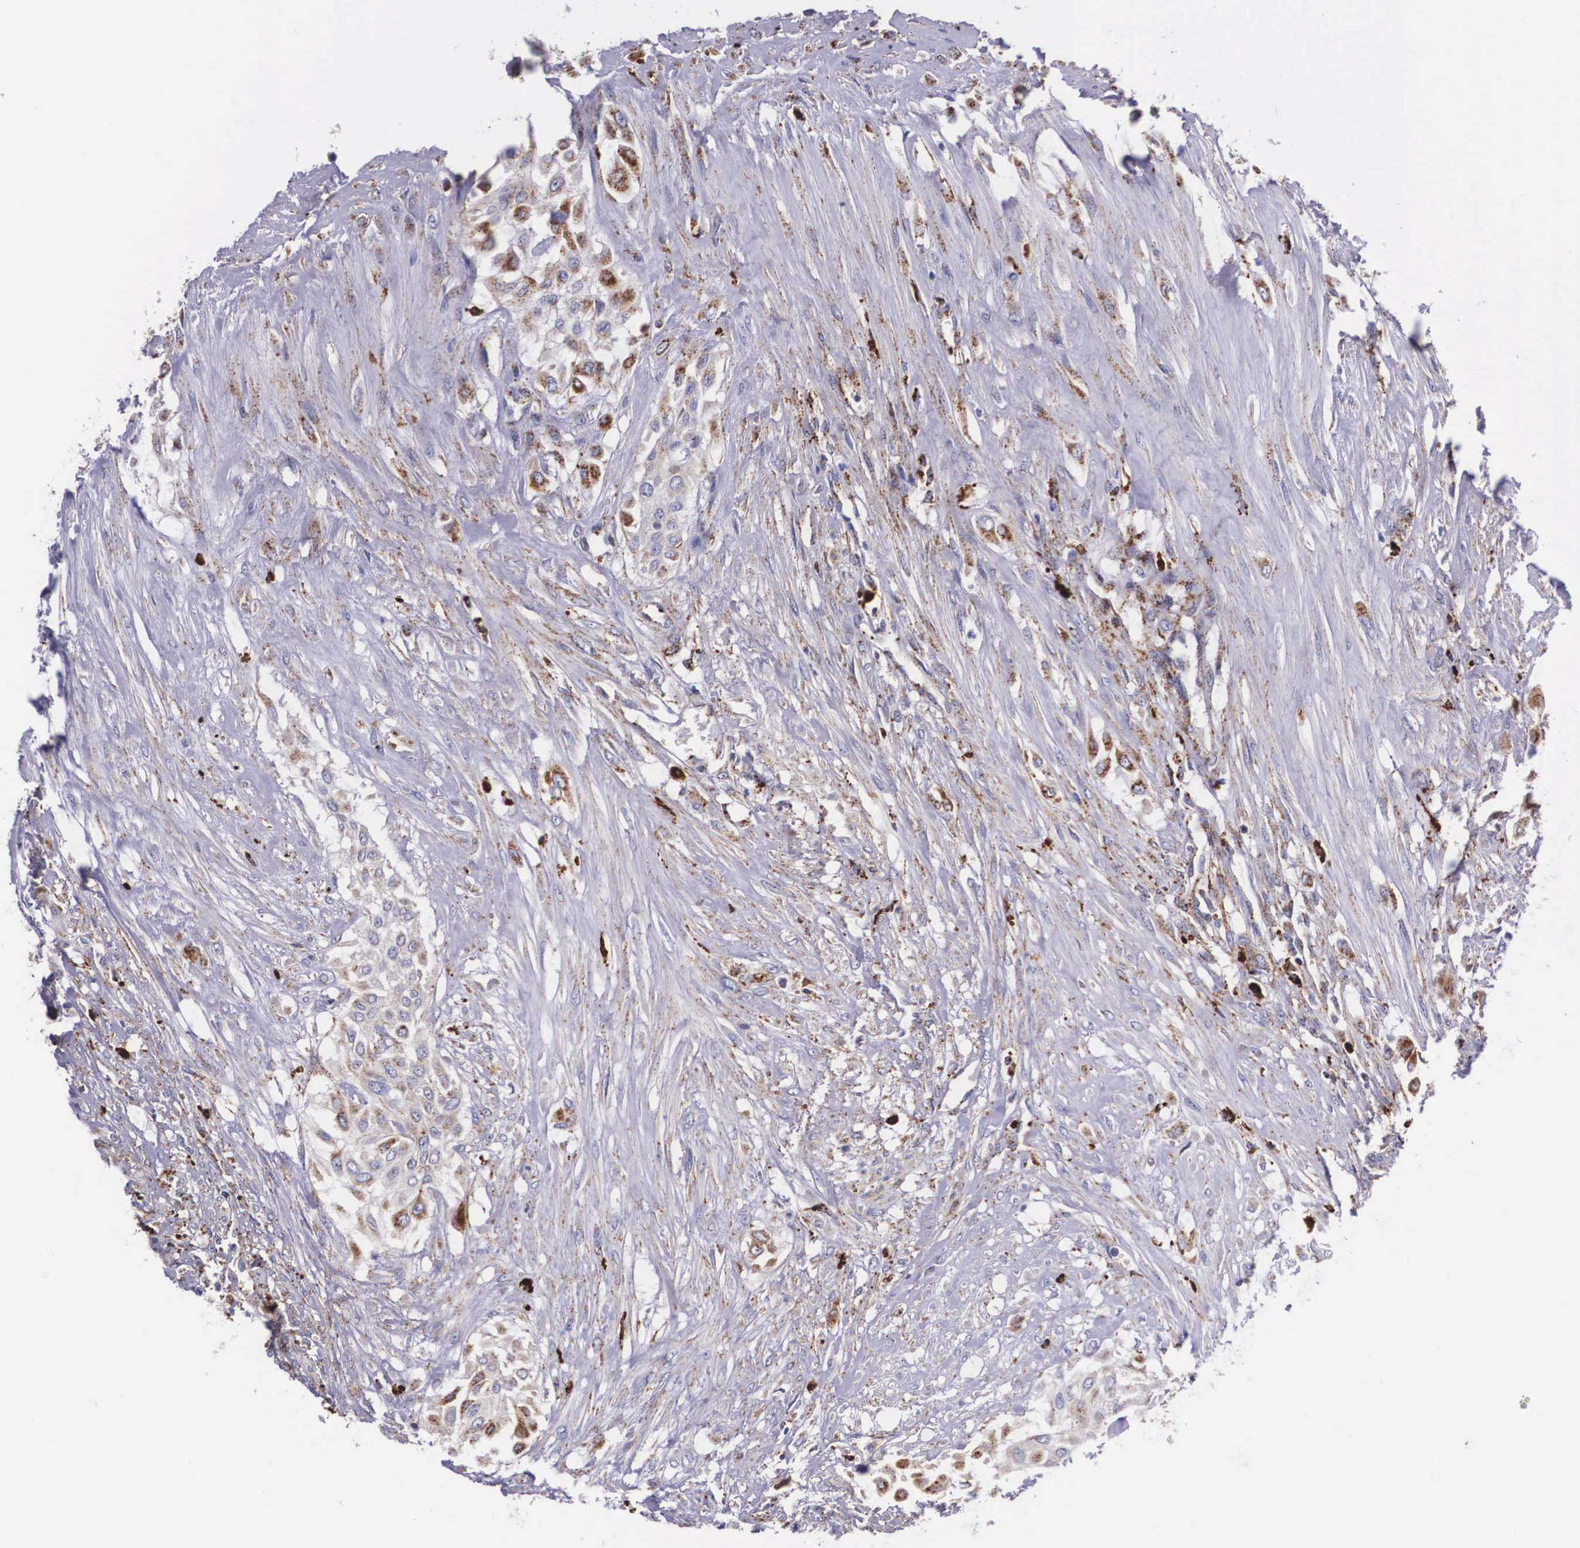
{"staining": {"intensity": "moderate", "quantity": ">75%", "location": "cytoplasmic/membranous"}, "tissue": "urothelial cancer", "cell_type": "Tumor cells", "image_type": "cancer", "snomed": [{"axis": "morphology", "description": "Urothelial carcinoma, High grade"}, {"axis": "topography", "description": "Urinary bladder"}], "caption": "Immunohistochemistry of urothelial cancer displays medium levels of moderate cytoplasmic/membranous staining in approximately >75% of tumor cells. (DAB = brown stain, brightfield microscopy at high magnification).", "gene": "NAGA", "patient": {"sex": "male", "age": 57}}